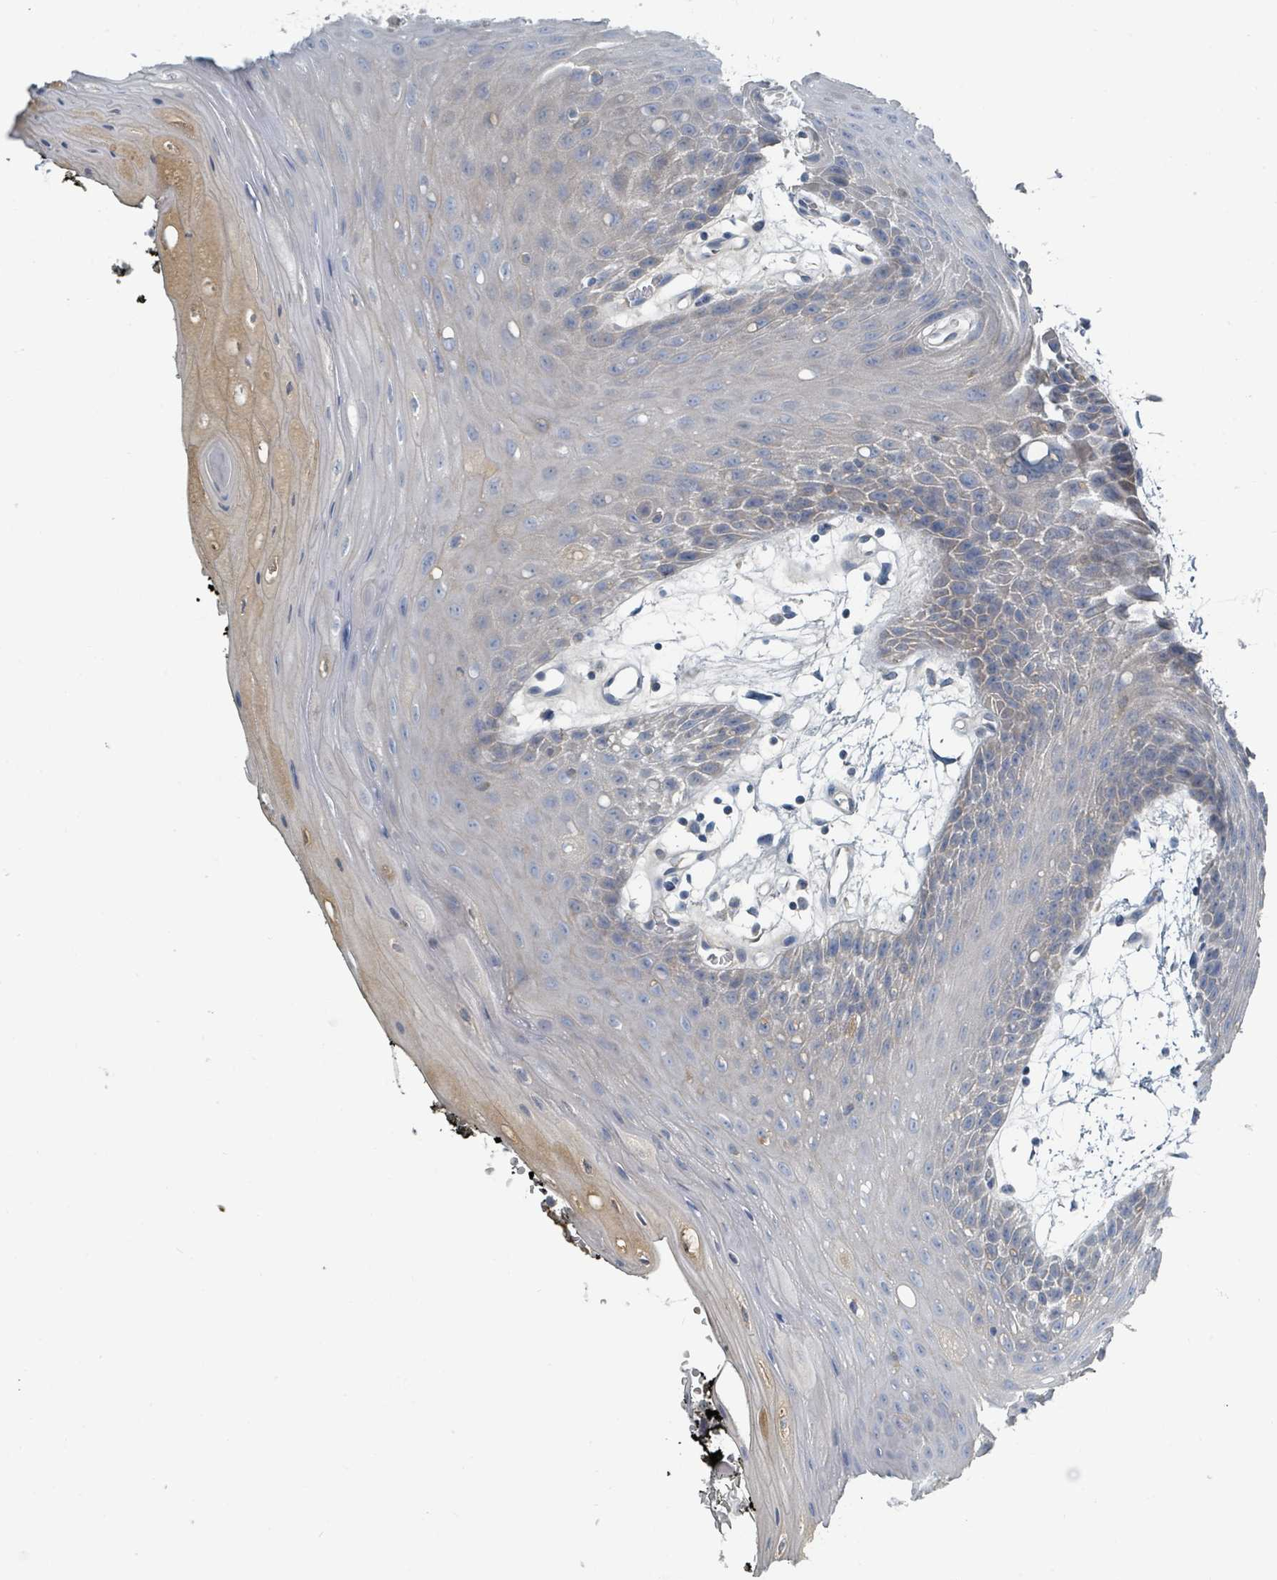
{"staining": {"intensity": "moderate", "quantity": "<25%", "location": "cytoplasmic/membranous"}, "tissue": "oral mucosa", "cell_type": "Squamous epithelial cells", "image_type": "normal", "snomed": [{"axis": "morphology", "description": "Normal tissue, NOS"}, {"axis": "topography", "description": "Oral tissue"}, {"axis": "topography", "description": "Tounge, NOS"}], "caption": "Unremarkable oral mucosa shows moderate cytoplasmic/membranous expression in approximately <25% of squamous epithelial cells, visualized by immunohistochemistry. (Brightfield microscopy of DAB IHC at high magnification).", "gene": "SLC25A23", "patient": {"sex": "female", "age": 59}}